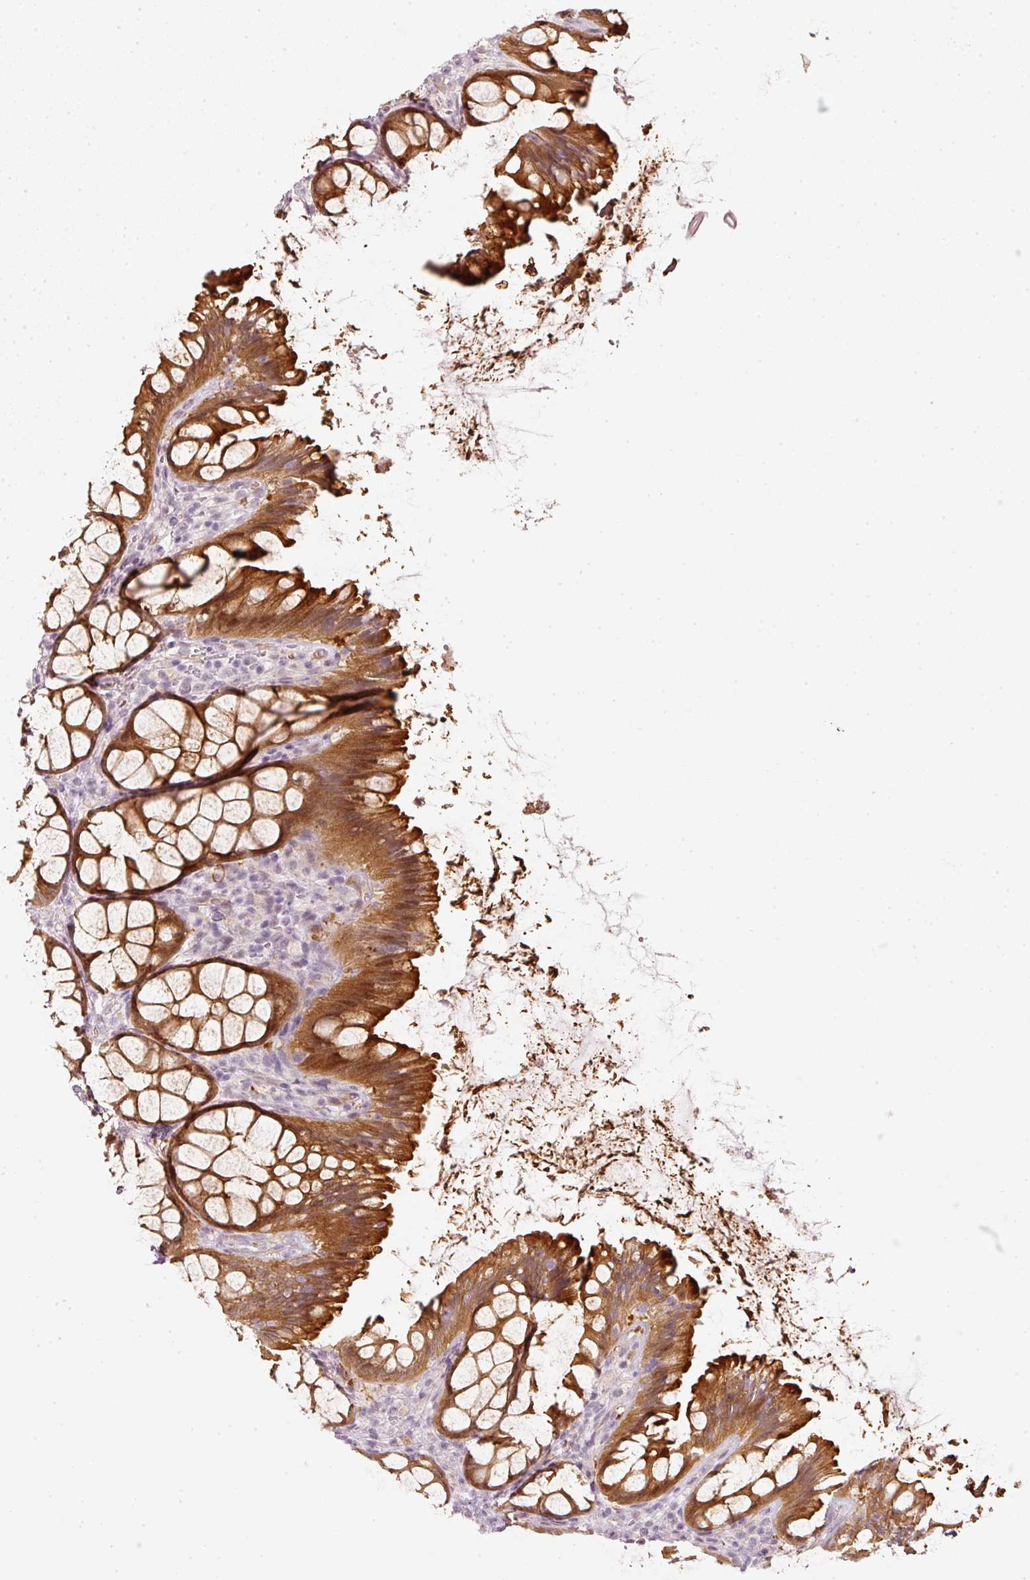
{"staining": {"intensity": "strong", "quantity": "25%-75%", "location": "cytoplasmic/membranous"}, "tissue": "rectum", "cell_type": "Glandular cells", "image_type": "normal", "snomed": [{"axis": "morphology", "description": "Normal tissue, NOS"}, {"axis": "topography", "description": "Rectum"}], "caption": "A brown stain labels strong cytoplasmic/membranous positivity of a protein in glandular cells of benign human rectum. Immunohistochemistry stains the protein of interest in brown and the nuclei are stained blue.", "gene": "TOGARAM1", "patient": {"sex": "female", "age": 67}}